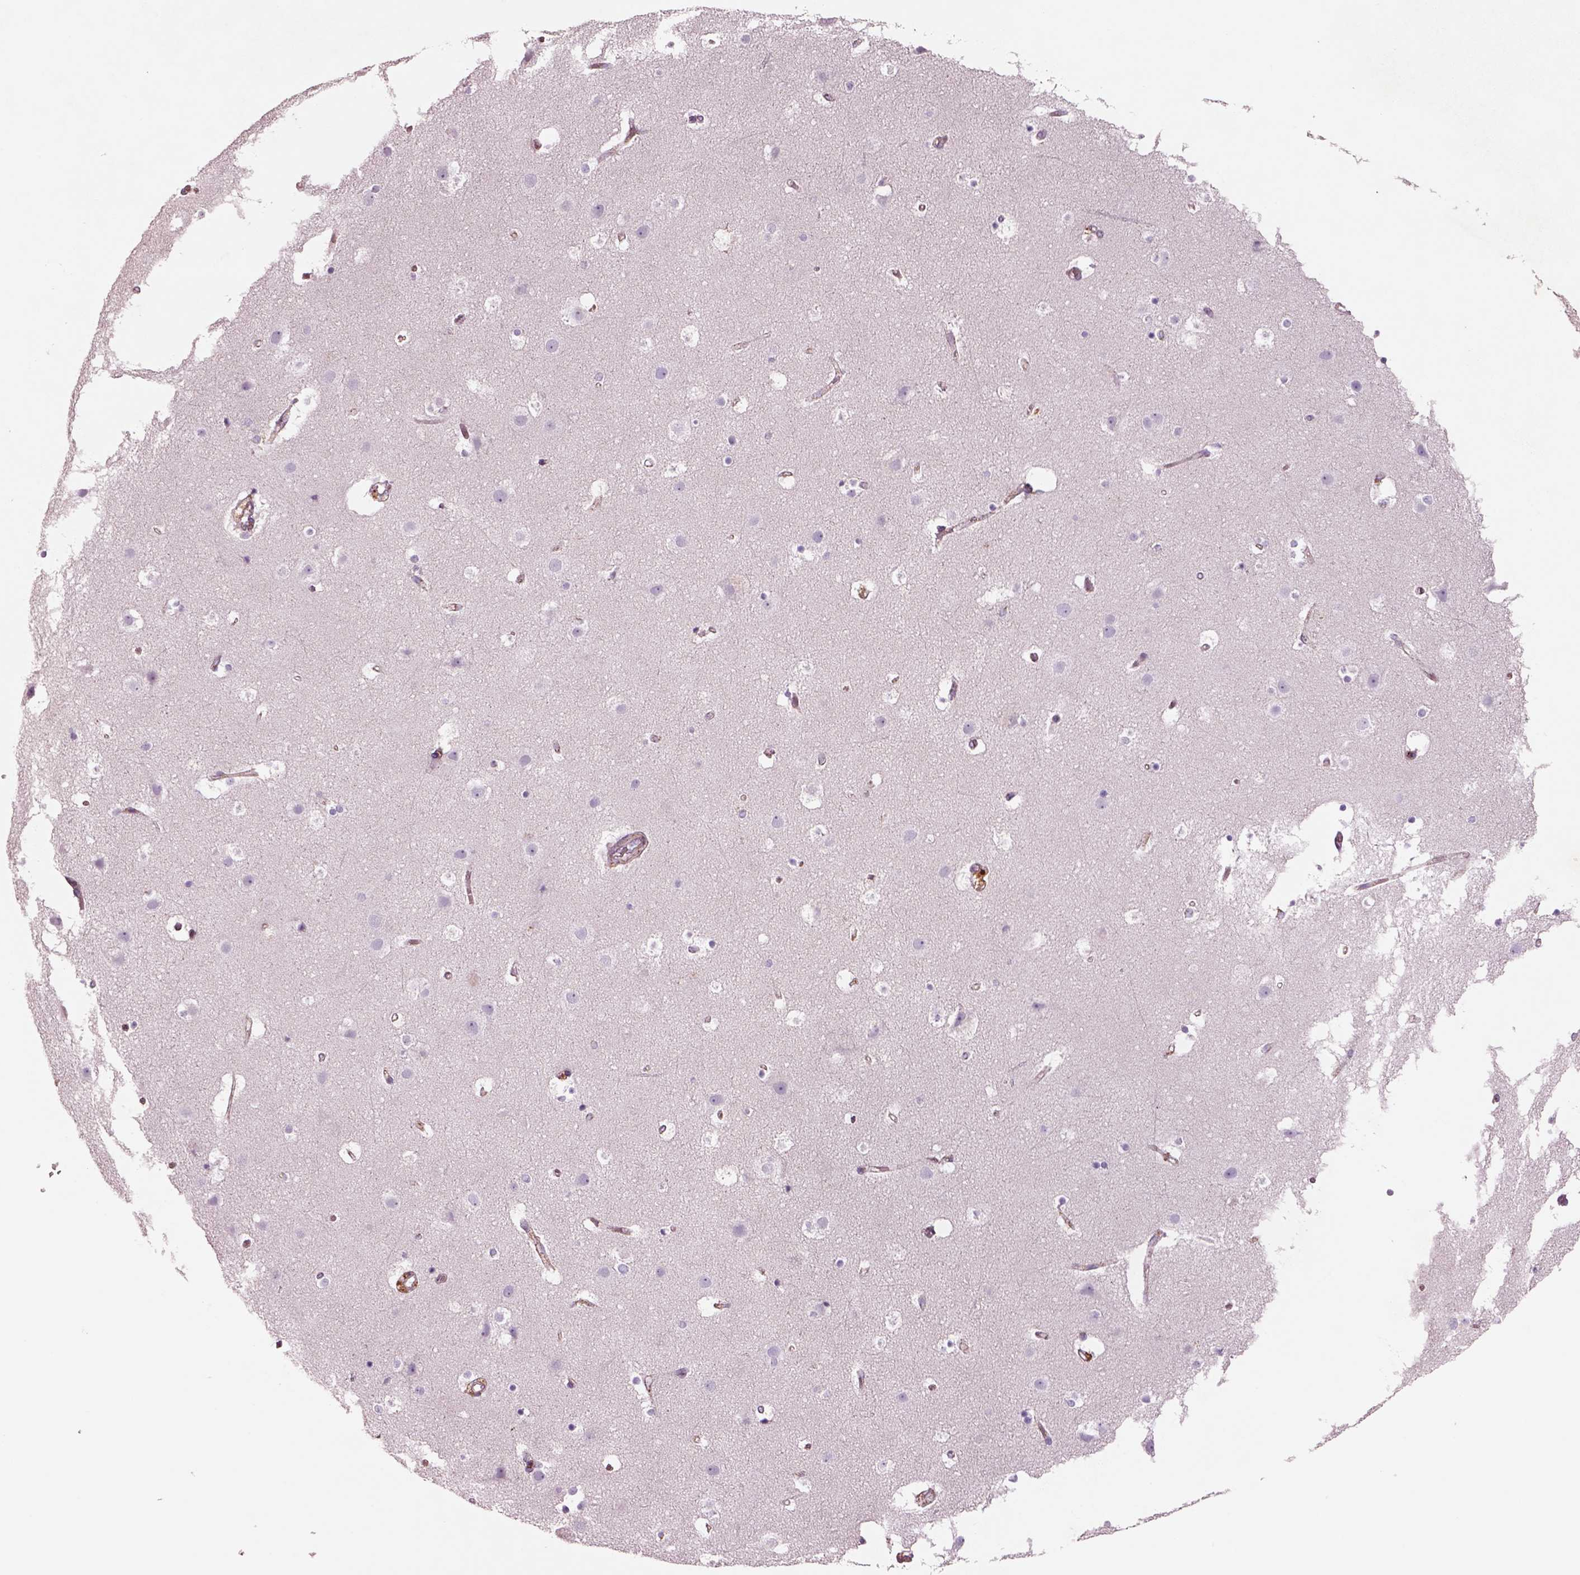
{"staining": {"intensity": "weak", "quantity": ">75%", "location": "cytoplasmic/membranous"}, "tissue": "cerebral cortex", "cell_type": "Endothelial cells", "image_type": "normal", "snomed": [{"axis": "morphology", "description": "Normal tissue, NOS"}, {"axis": "topography", "description": "Cerebral cortex"}], "caption": "Immunohistochemical staining of benign human cerebral cortex displays >75% levels of weak cytoplasmic/membranous protein positivity in about >75% of endothelial cells. (Stains: DAB in brown, nuclei in blue, Microscopy: brightfield microscopy at high magnification).", "gene": "SLC25A24", "patient": {"sex": "female", "age": 52}}